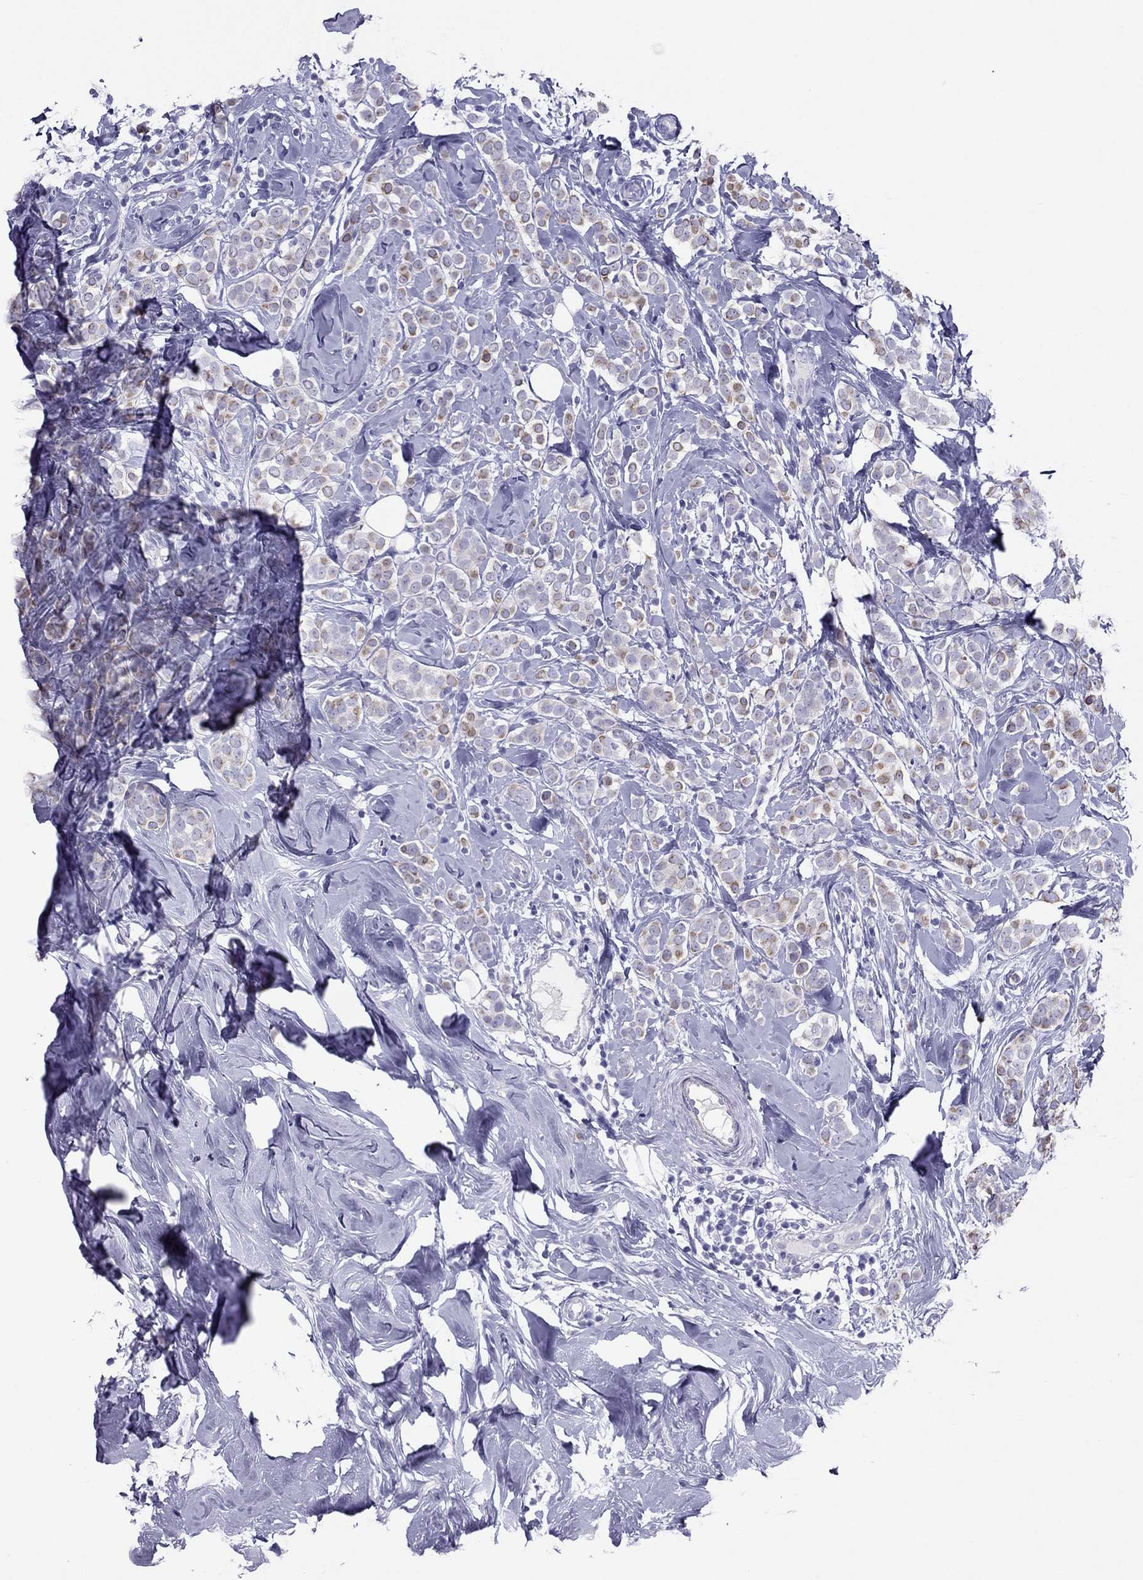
{"staining": {"intensity": "moderate", "quantity": "<25%", "location": "cytoplasmic/membranous"}, "tissue": "breast cancer", "cell_type": "Tumor cells", "image_type": "cancer", "snomed": [{"axis": "morphology", "description": "Lobular carcinoma"}, {"axis": "topography", "description": "Breast"}], "caption": "This image exhibits immunohistochemistry staining of lobular carcinoma (breast), with low moderate cytoplasmic/membranous staining in about <25% of tumor cells.", "gene": "MAEL", "patient": {"sex": "female", "age": 49}}